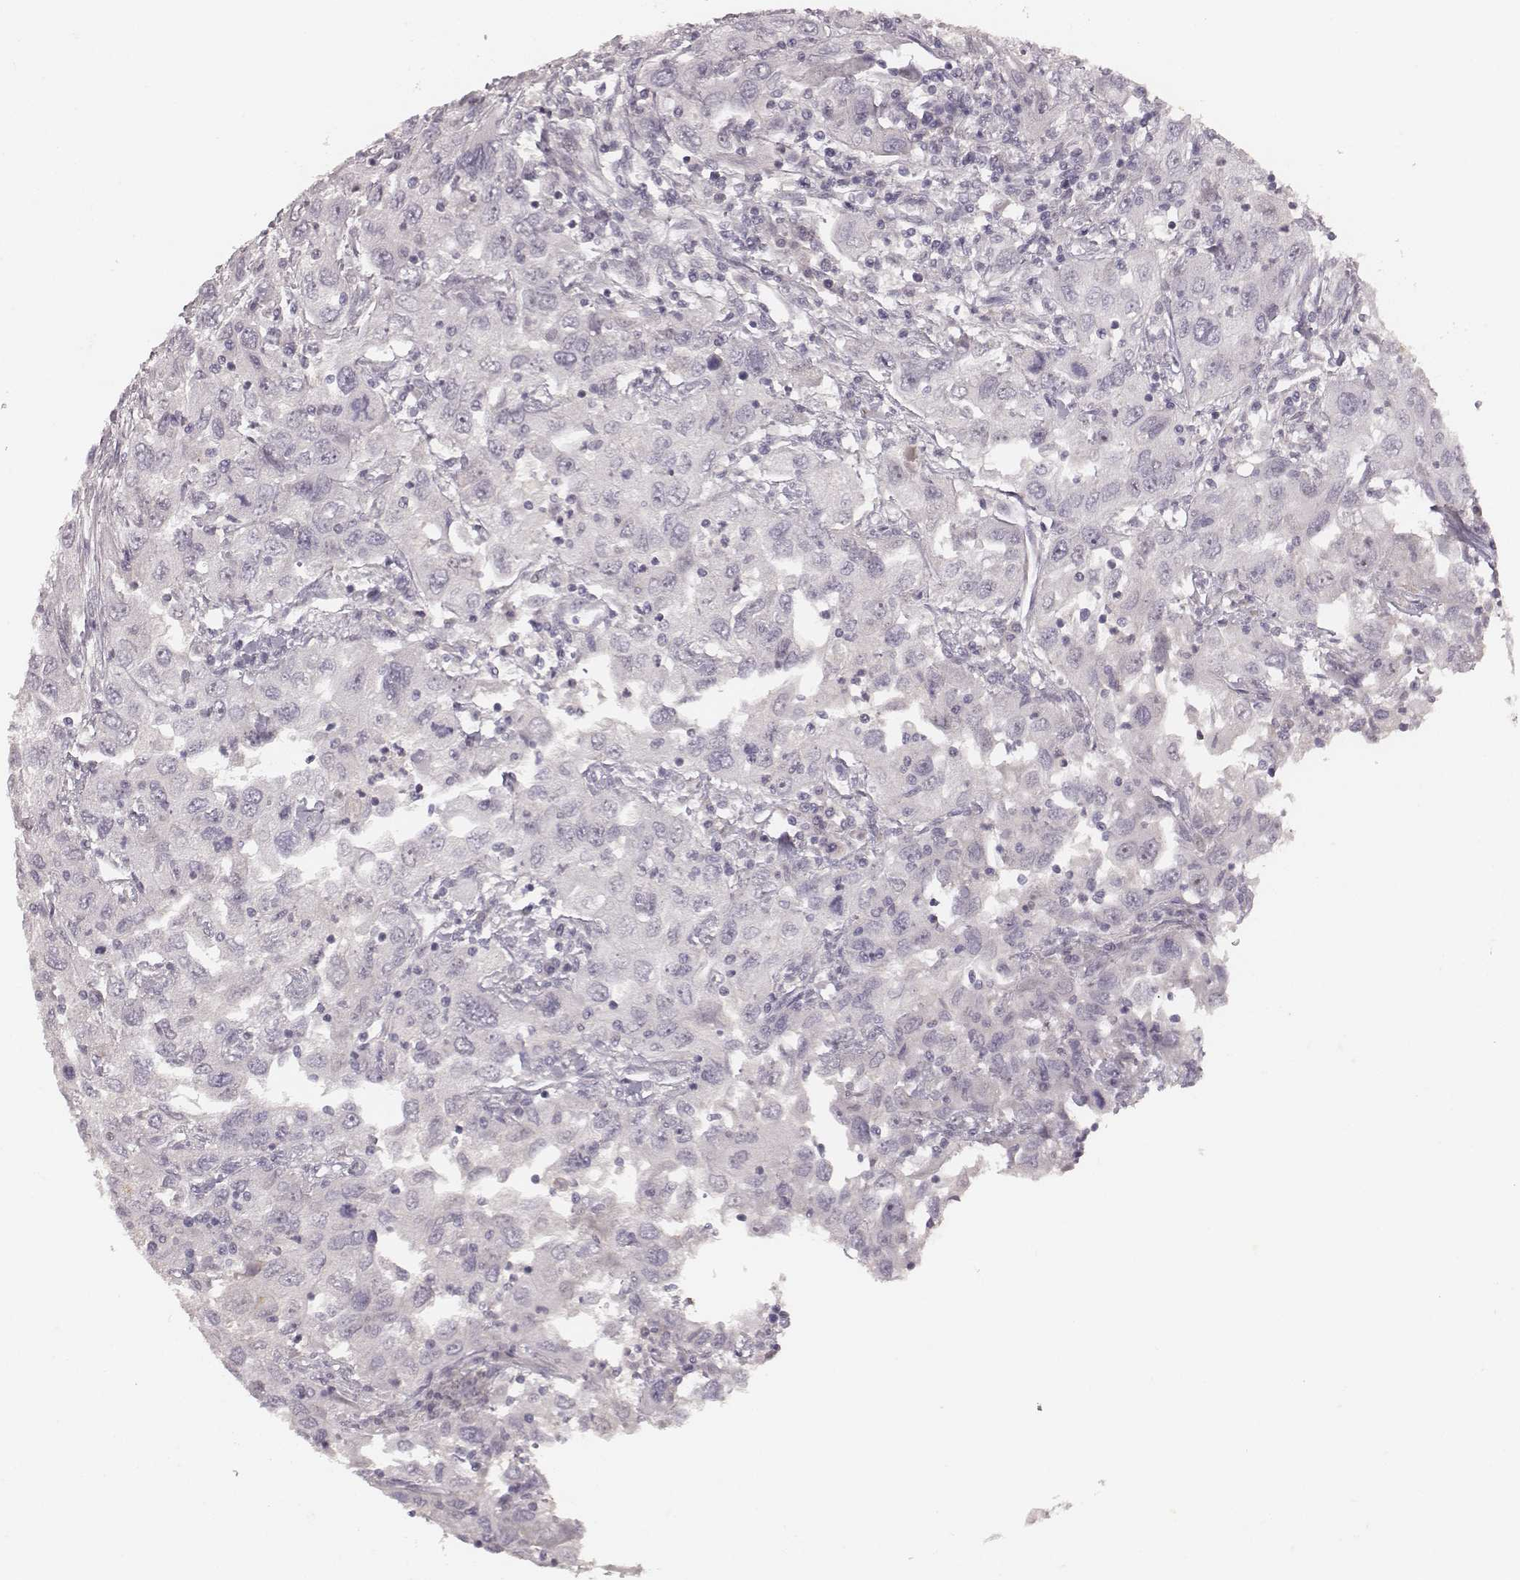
{"staining": {"intensity": "negative", "quantity": "none", "location": "none"}, "tissue": "urothelial cancer", "cell_type": "Tumor cells", "image_type": "cancer", "snomed": [{"axis": "morphology", "description": "Urothelial carcinoma, High grade"}, {"axis": "topography", "description": "Urinary bladder"}], "caption": "Tumor cells show no significant staining in urothelial cancer.", "gene": "MADCAM1", "patient": {"sex": "male", "age": 76}}